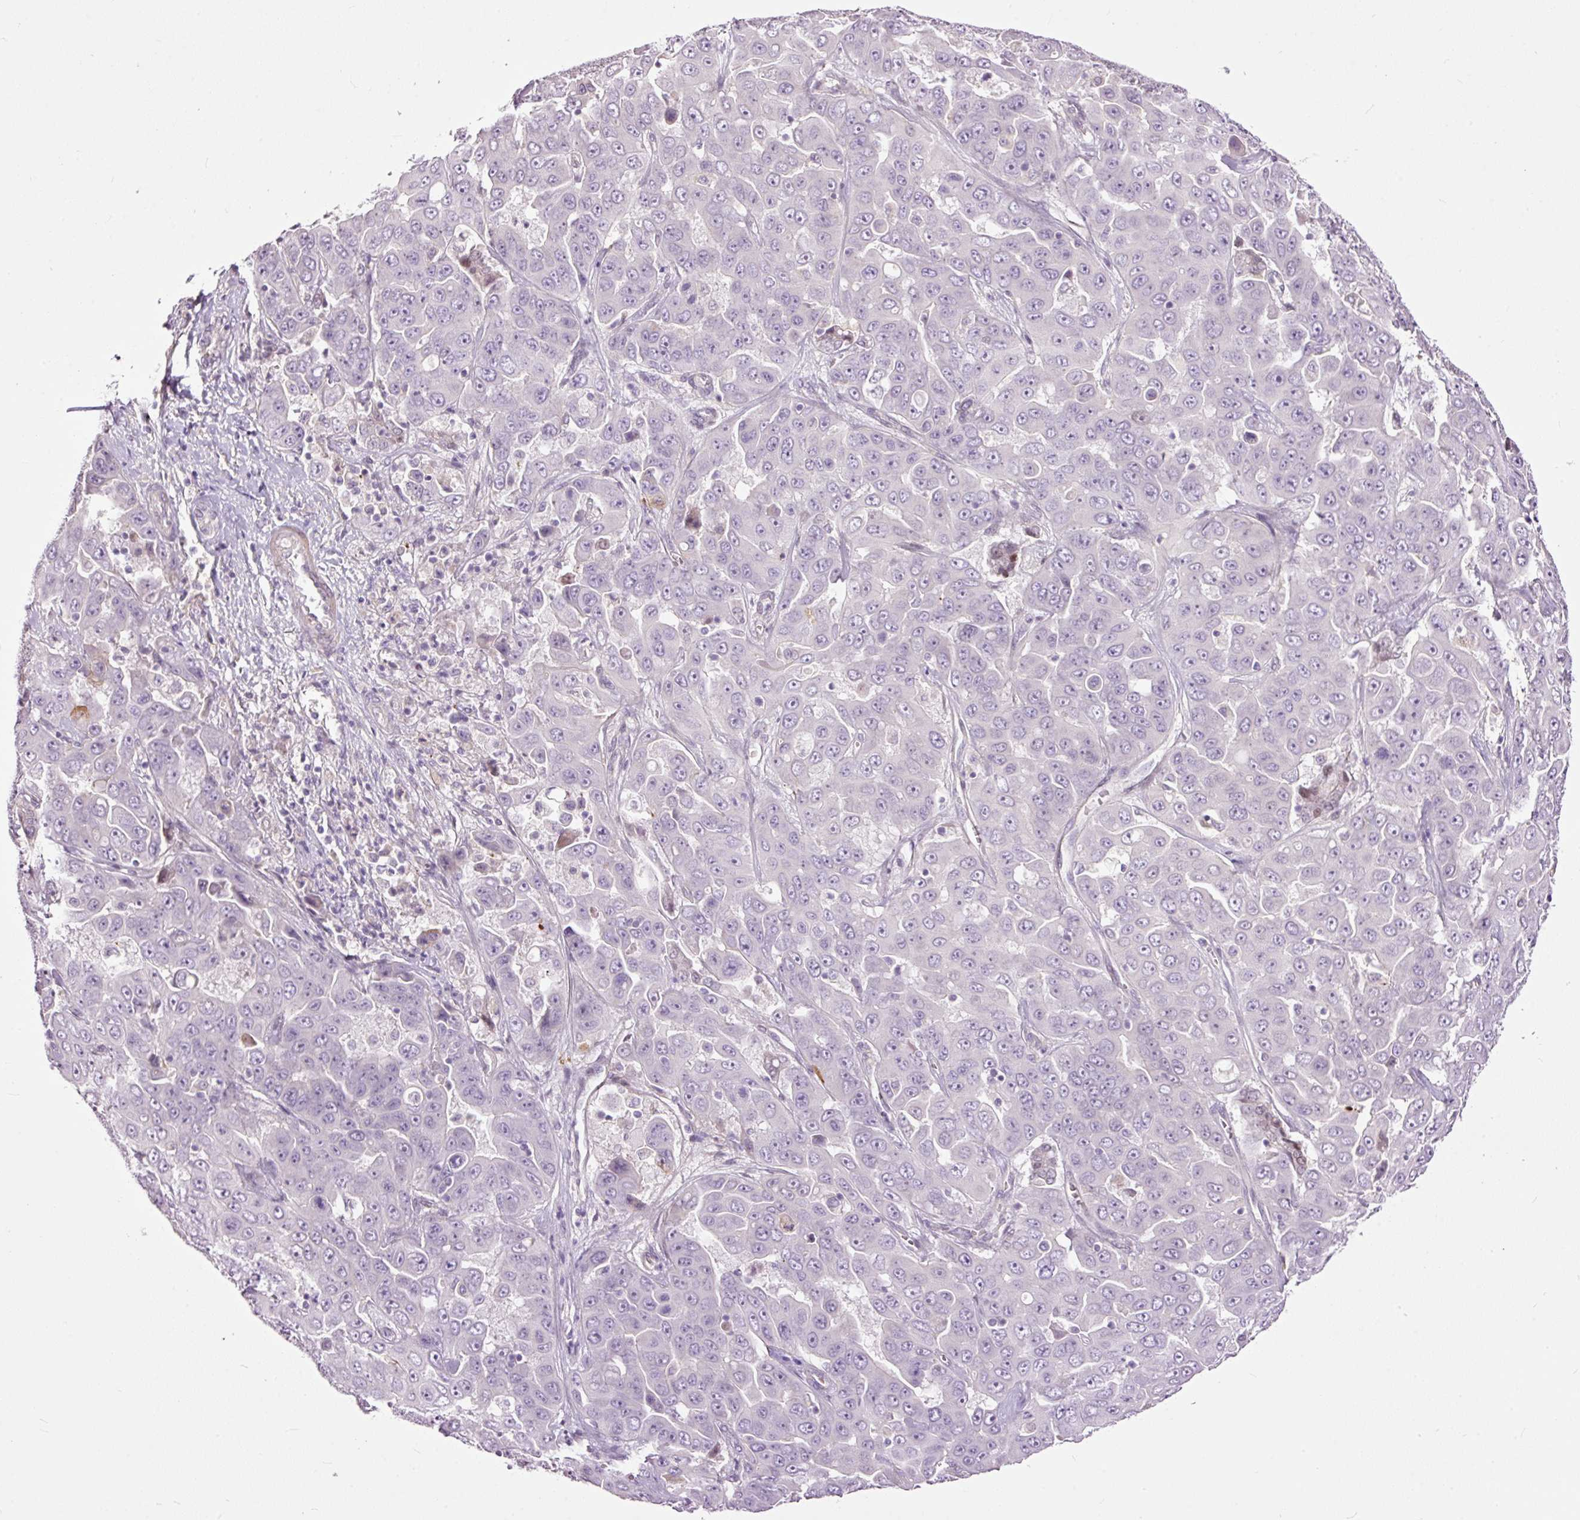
{"staining": {"intensity": "negative", "quantity": "none", "location": "none"}, "tissue": "liver cancer", "cell_type": "Tumor cells", "image_type": "cancer", "snomed": [{"axis": "morphology", "description": "Cholangiocarcinoma"}, {"axis": "topography", "description": "Liver"}], "caption": "Tumor cells show no significant expression in liver cholangiocarcinoma.", "gene": "FCRL4", "patient": {"sex": "female", "age": 52}}